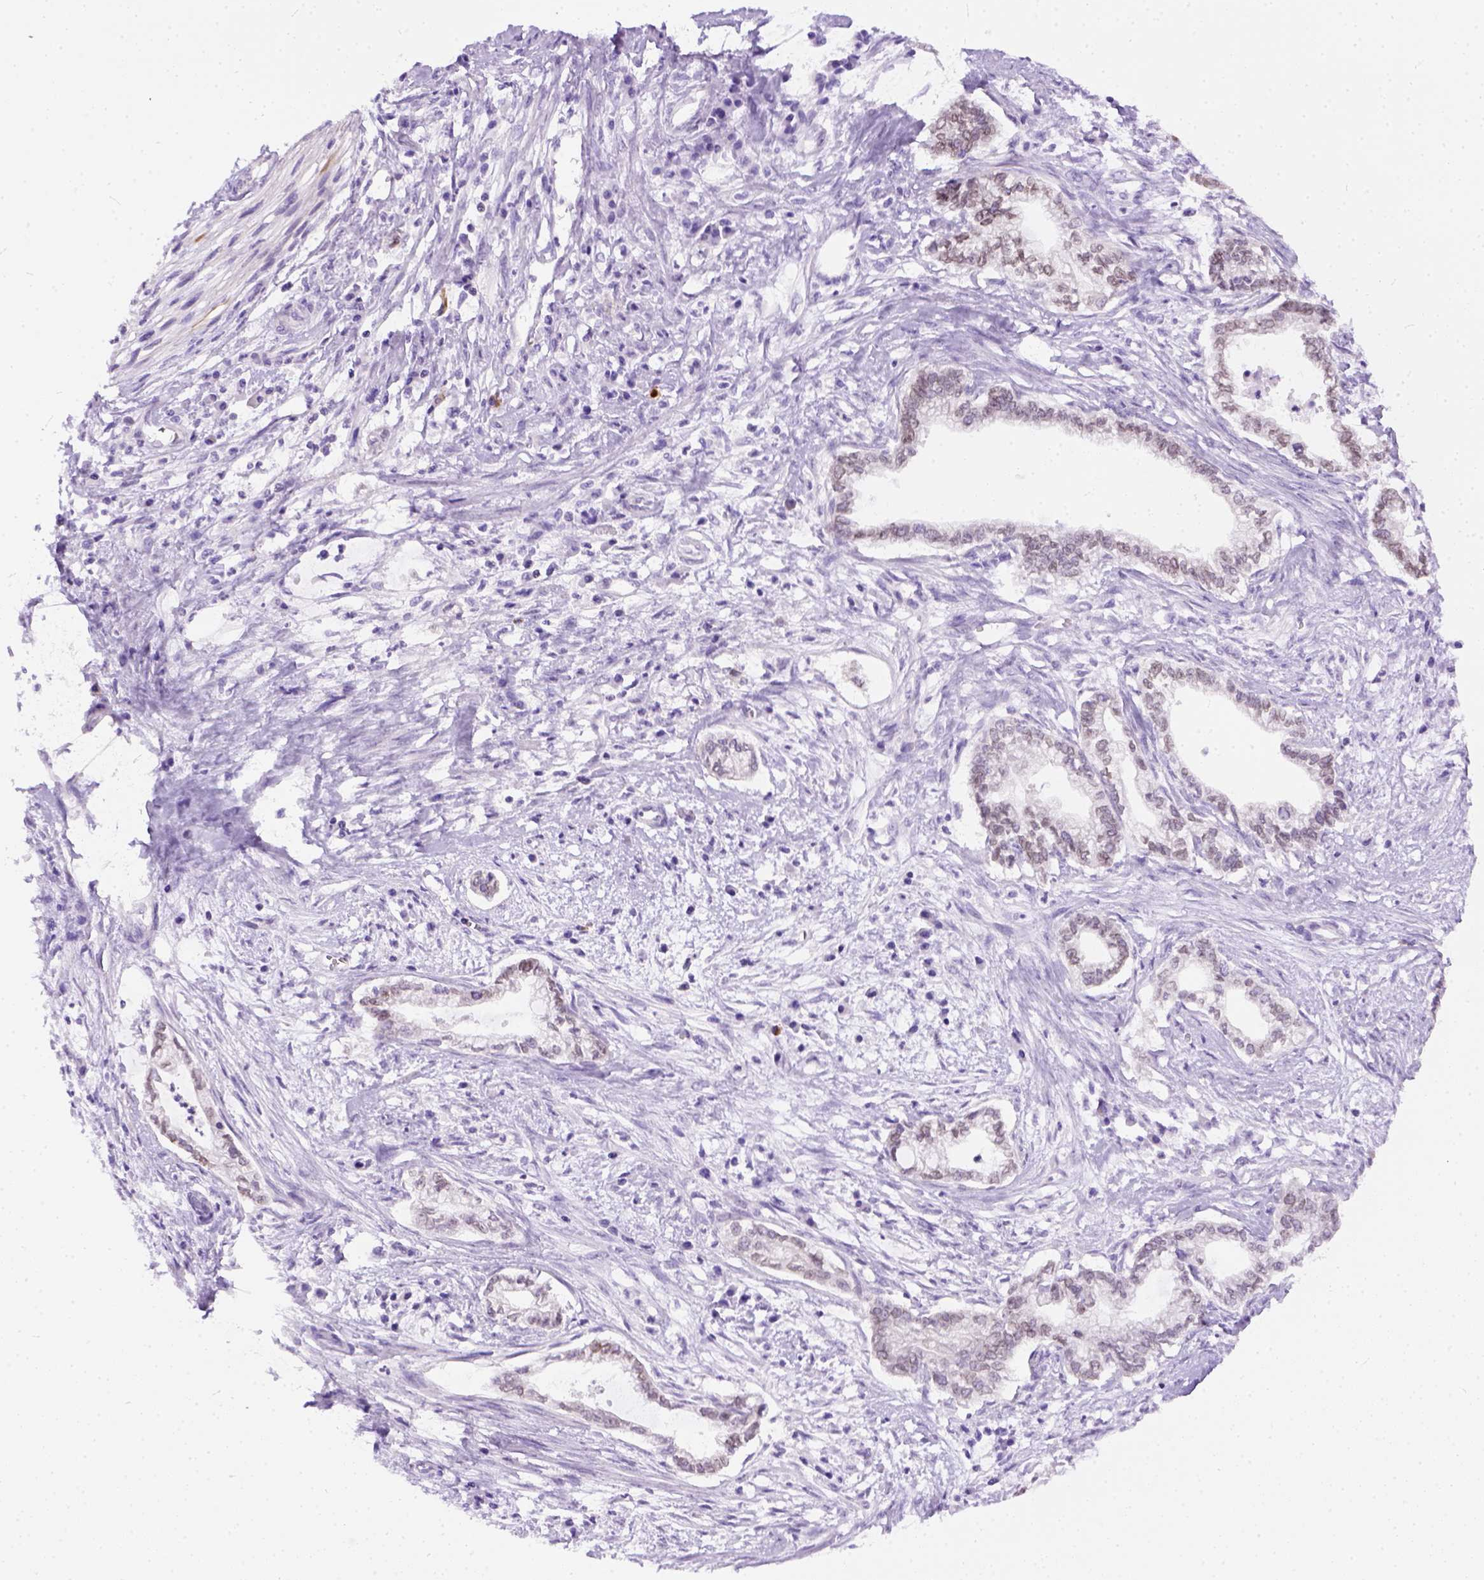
{"staining": {"intensity": "negative", "quantity": "none", "location": "none"}, "tissue": "cervical cancer", "cell_type": "Tumor cells", "image_type": "cancer", "snomed": [{"axis": "morphology", "description": "Adenocarcinoma, NOS"}, {"axis": "topography", "description": "Cervix"}], "caption": "Cervical cancer (adenocarcinoma) stained for a protein using IHC demonstrates no staining tumor cells.", "gene": "FAM184B", "patient": {"sex": "female", "age": 62}}